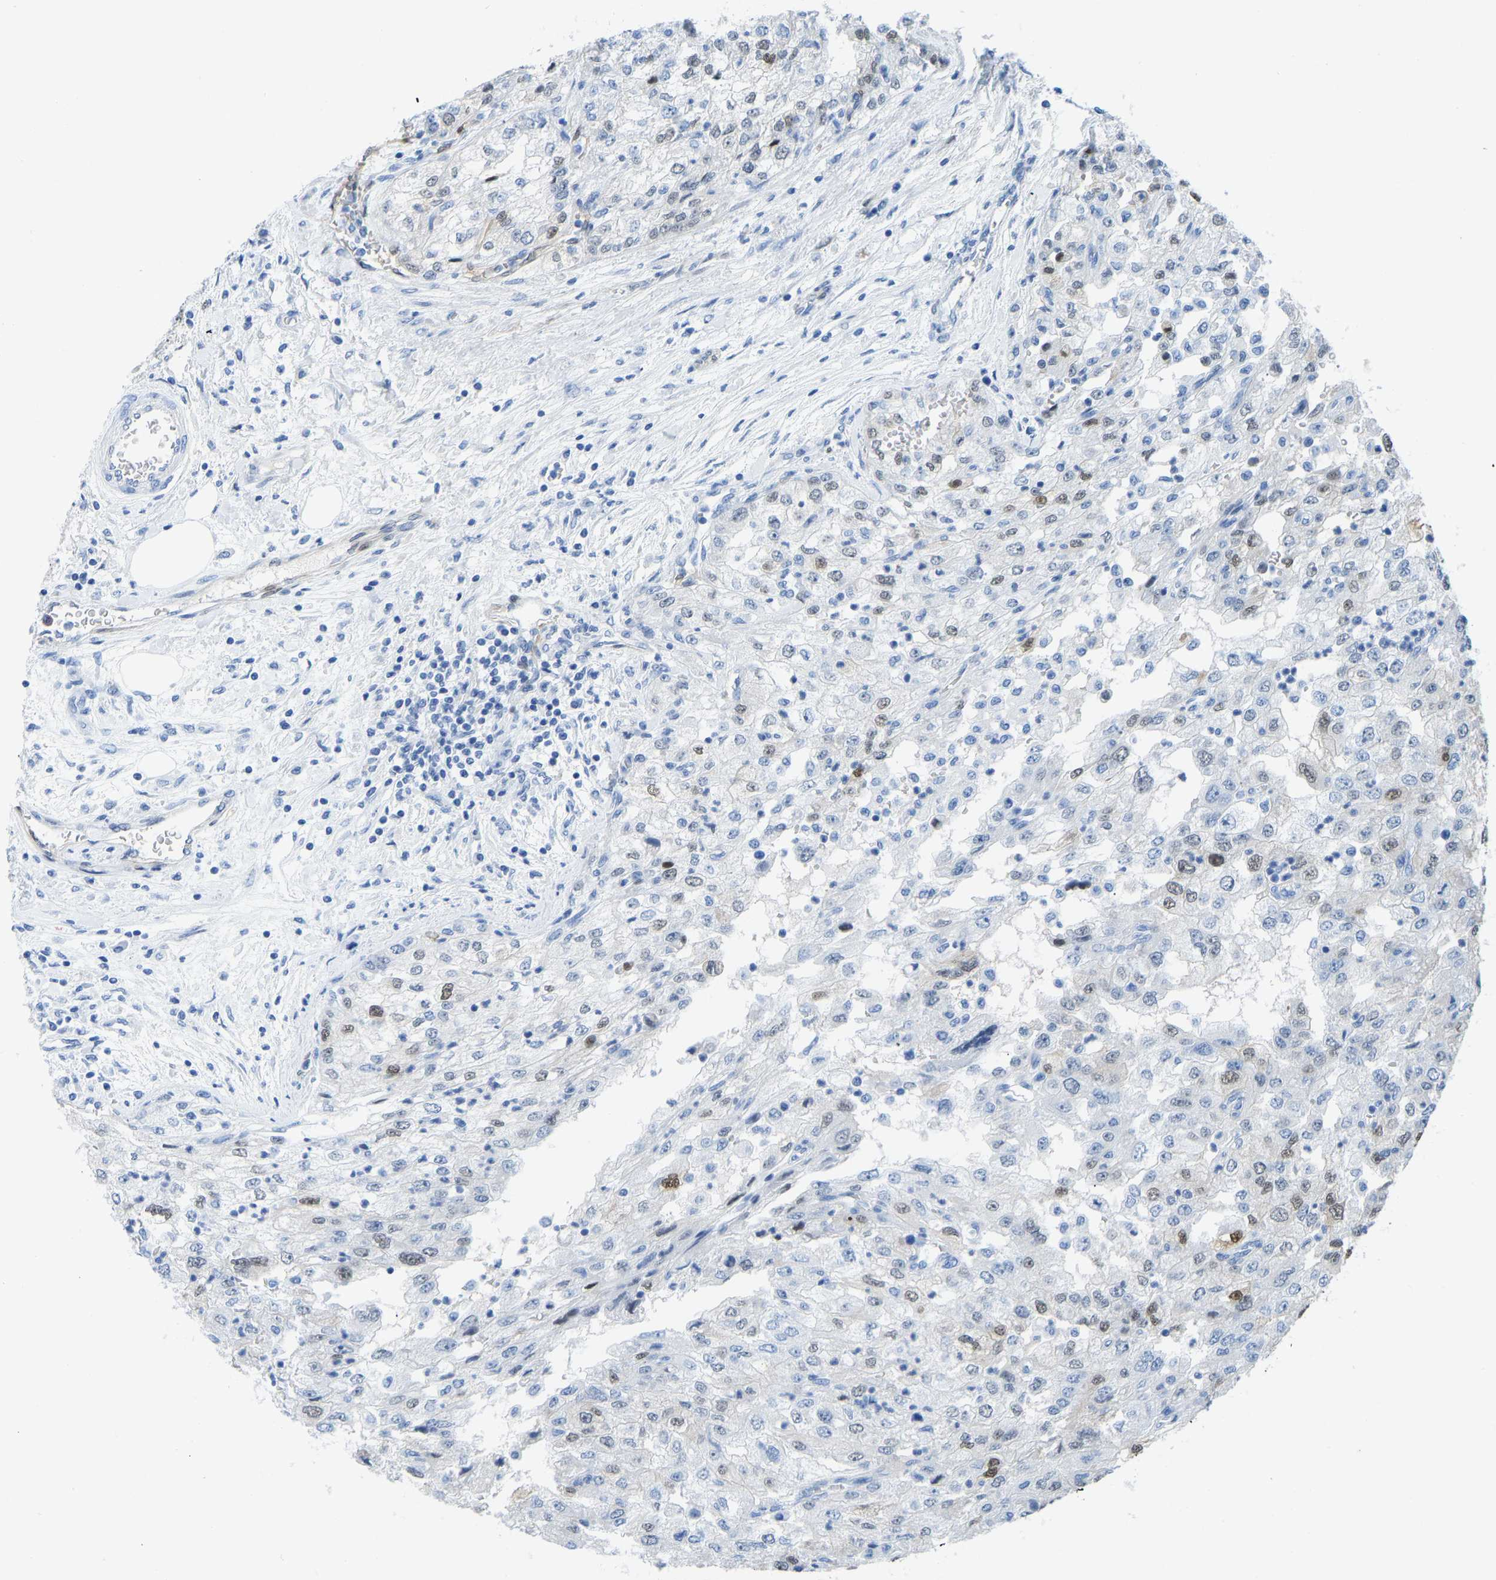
{"staining": {"intensity": "moderate", "quantity": "<25%", "location": "nuclear"}, "tissue": "renal cancer", "cell_type": "Tumor cells", "image_type": "cancer", "snomed": [{"axis": "morphology", "description": "Adenocarcinoma, NOS"}, {"axis": "topography", "description": "Kidney"}], "caption": "Brown immunohistochemical staining in human adenocarcinoma (renal) shows moderate nuclear positivity in about <25% of tumor cells.", "gene": "NKAIN3", "patient": {"sex": "female", "age": 54}}